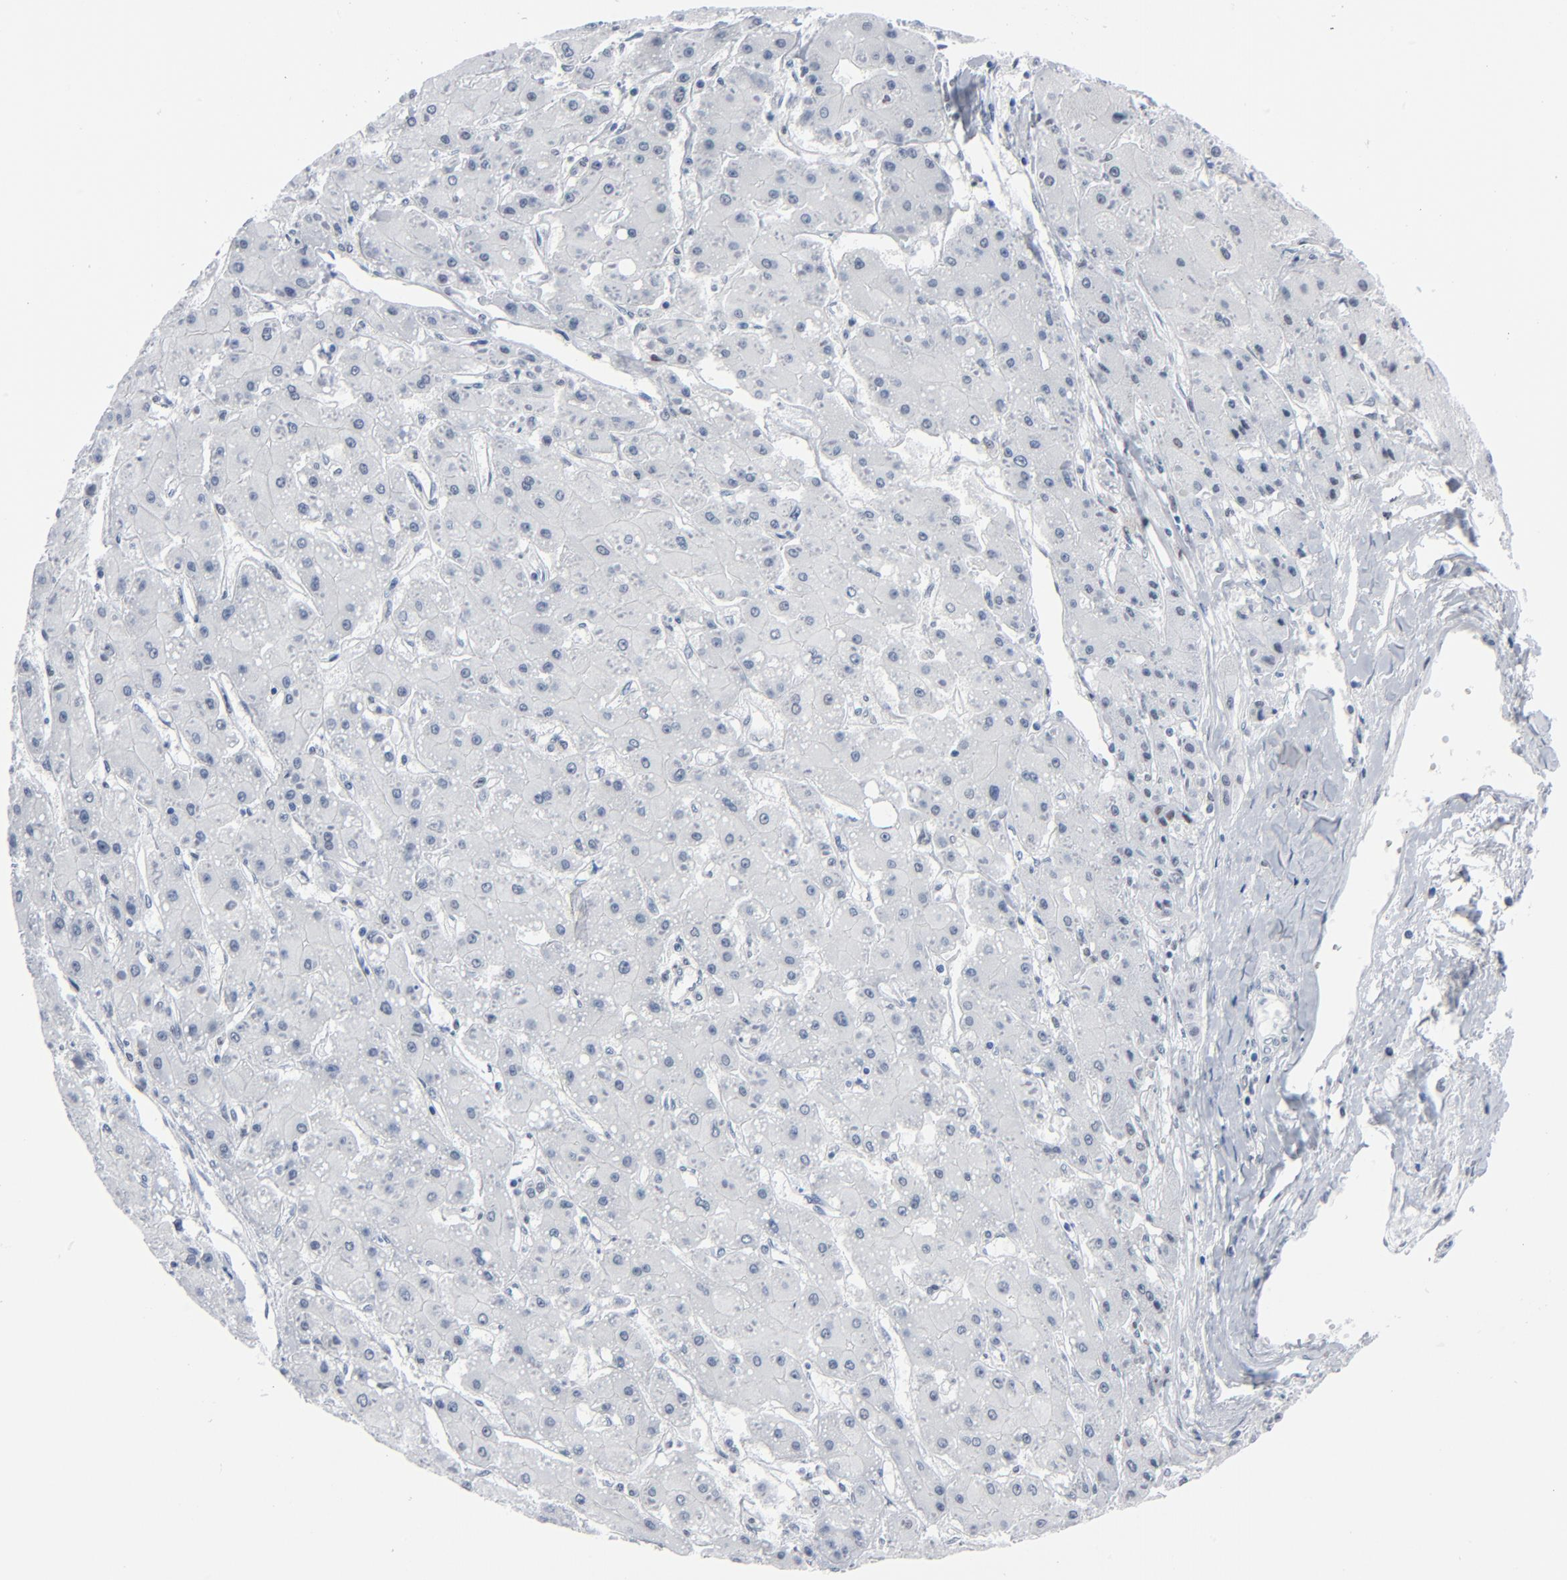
{"staining": {"intensity": "negative", "quantity": "none", "location": "none"}, "tissue": "liver cancer", "cell_type": "Tumor cells", "image_type": "cancer", "snomed": [{"axis": "morphology", "description": "Carcinoma, Hepatocellular, NOS"}, {"axis": "topography", "description": "Liver"}], "caption": "There is no significant positivity in tumor cells of hepatocellular carcinoma (liver).", "gene": "SIRT1", "patient": {"sex": "female", "age": 52}}